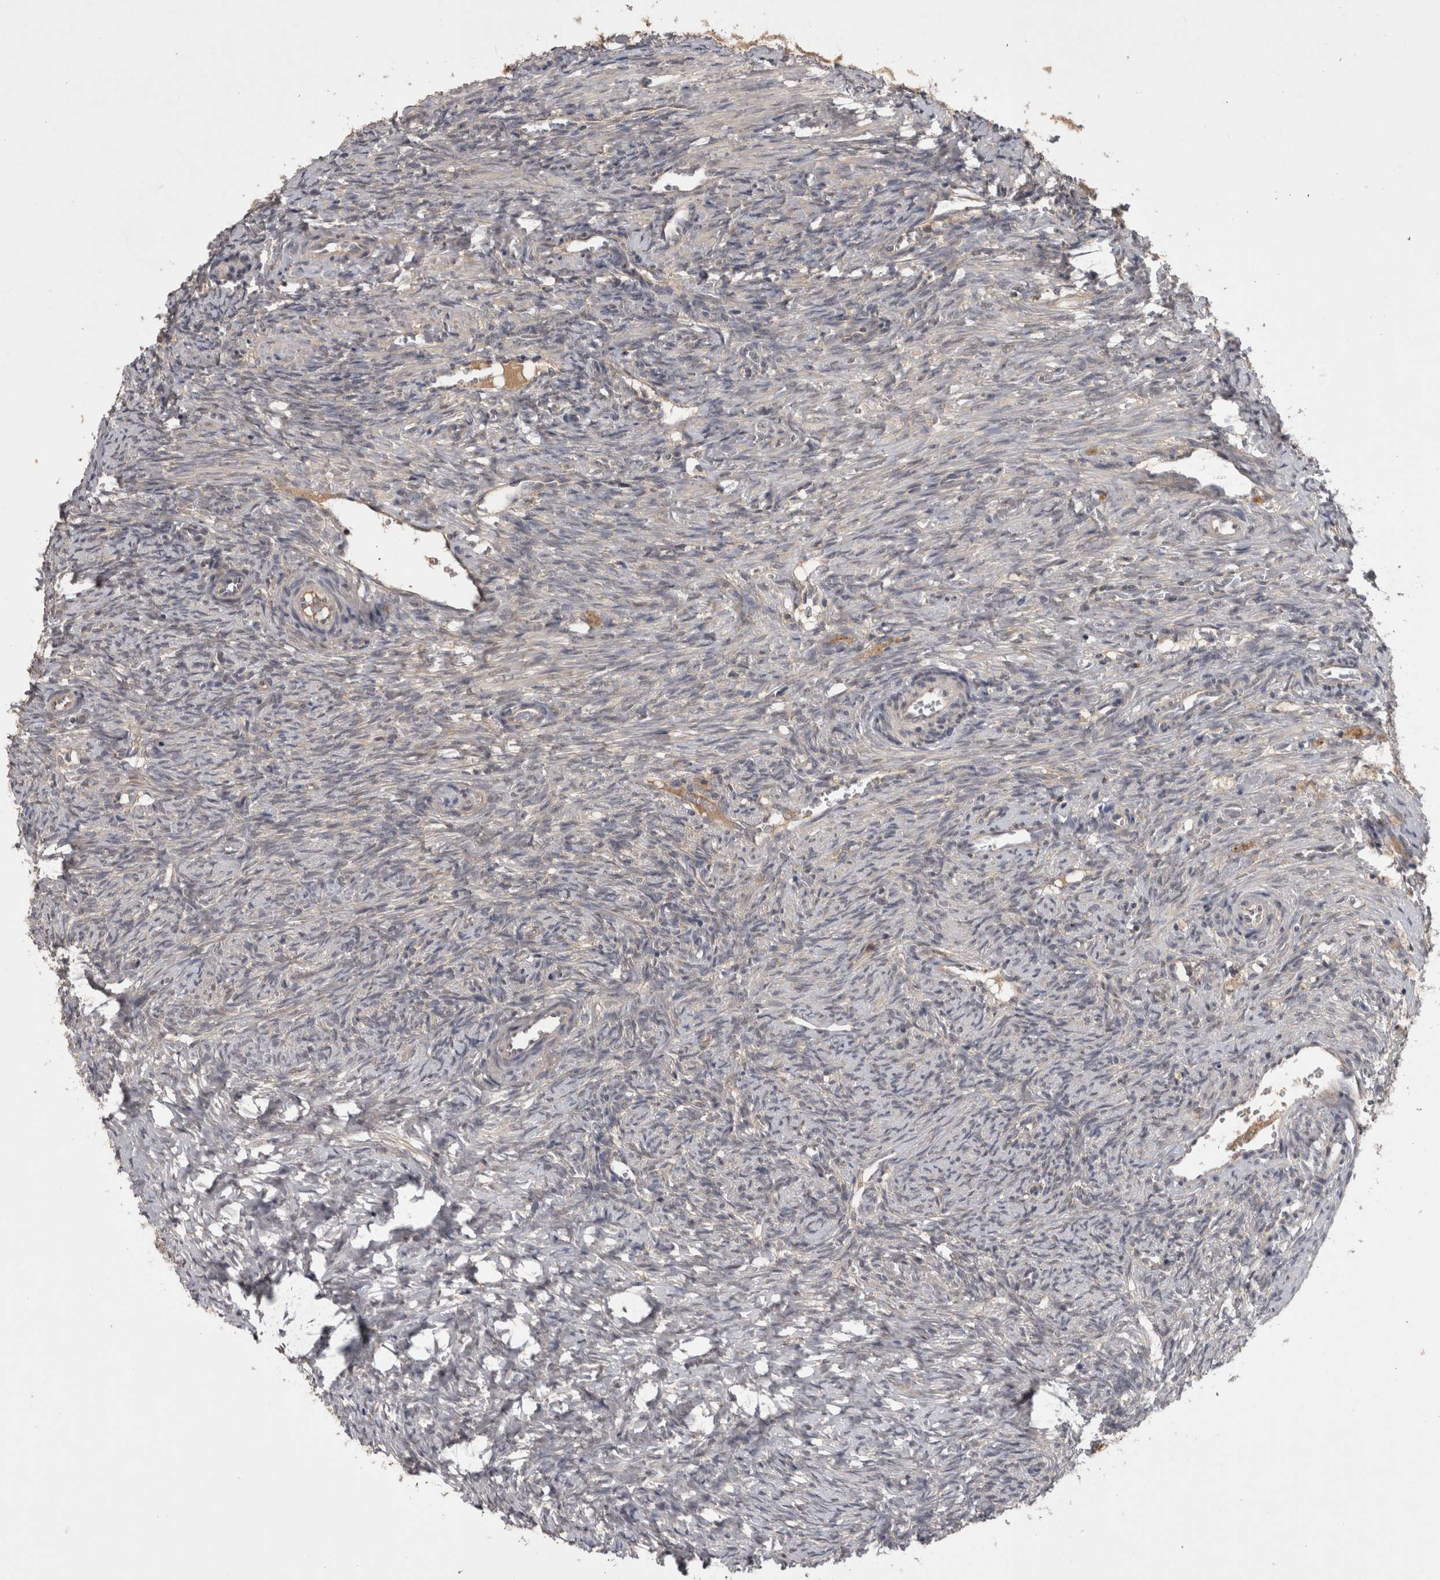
{"staining": {"intensity": "weak", "quantity": "25%-75%", "location": "cytoplasmic/membranous"}, "tissue": "ovary", "cell_type": "Follicle cells", "image_type": "normal", "snomed": [{"axis": "morphology", "description": "Normal tissue, NOS"}, {"axis": "topography", "description": "Ovary"}], "caption": "IHC micrograph of normal ovary: ovary stained using immunohistochemistry (IHC) shows low levels of weak protein expression localized specifically in the cytoplasmic/membranous of follicle cells, appearing as a cytoplasmic/membranous brown color.", "gene": "ZNF114", "patient": {"sex": "female", "age": 41}}